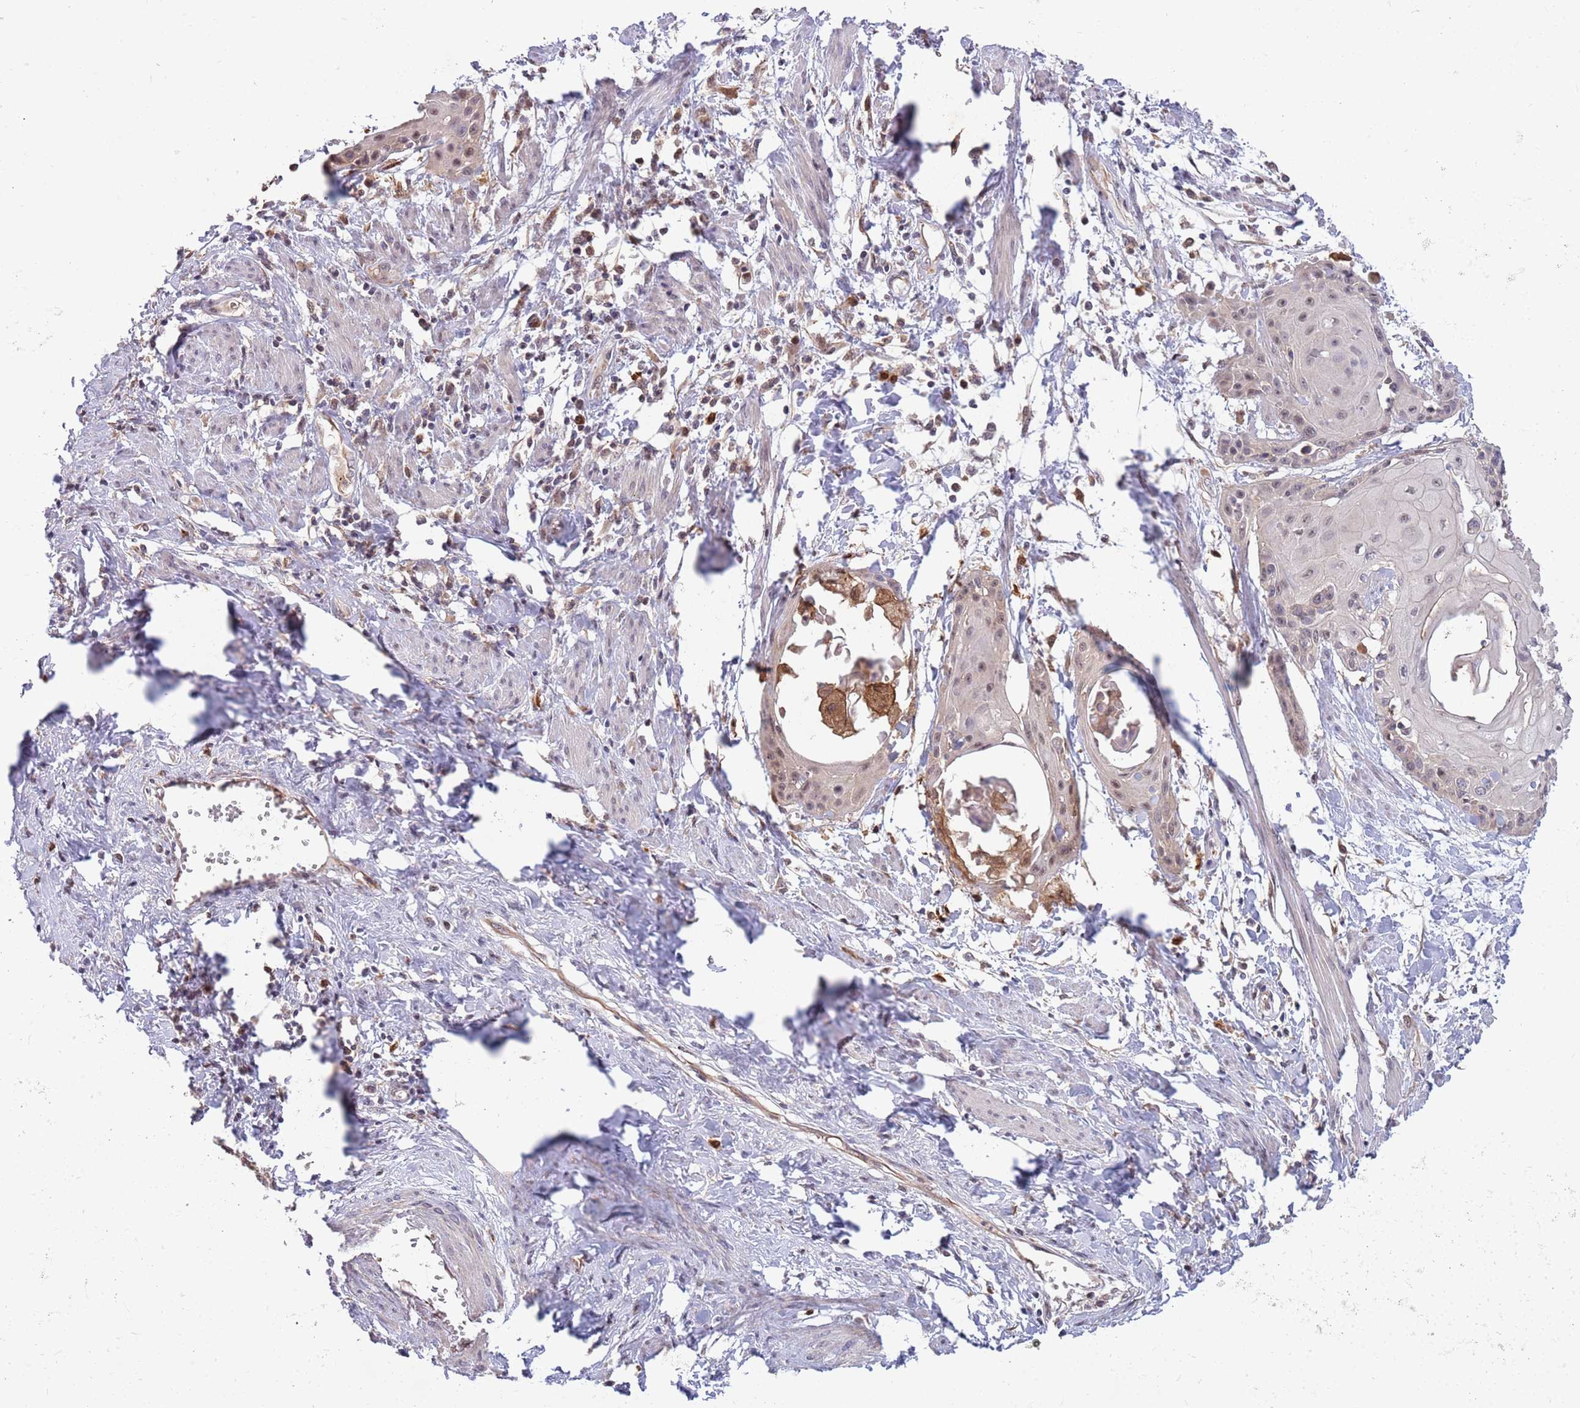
{"staining": {"intensity": "weak", "quantity": "<25%", "location": "nuclear"}, "tissue": "cervical cancer", "cell_type": "Tumor cells", "image_type": "cancer", "snomed": [{"axis": "morphology", "description": "Squamous cell carcinoma, NOS"}, {"axis": "topography", "description": "Cervix"}], "caption": "Cervical cancer was stained to show a protein in brown. There is no significant positivity in tumor cells.", "gene": "CCNJL", "patient": {"sex": "female", "age": 57}}